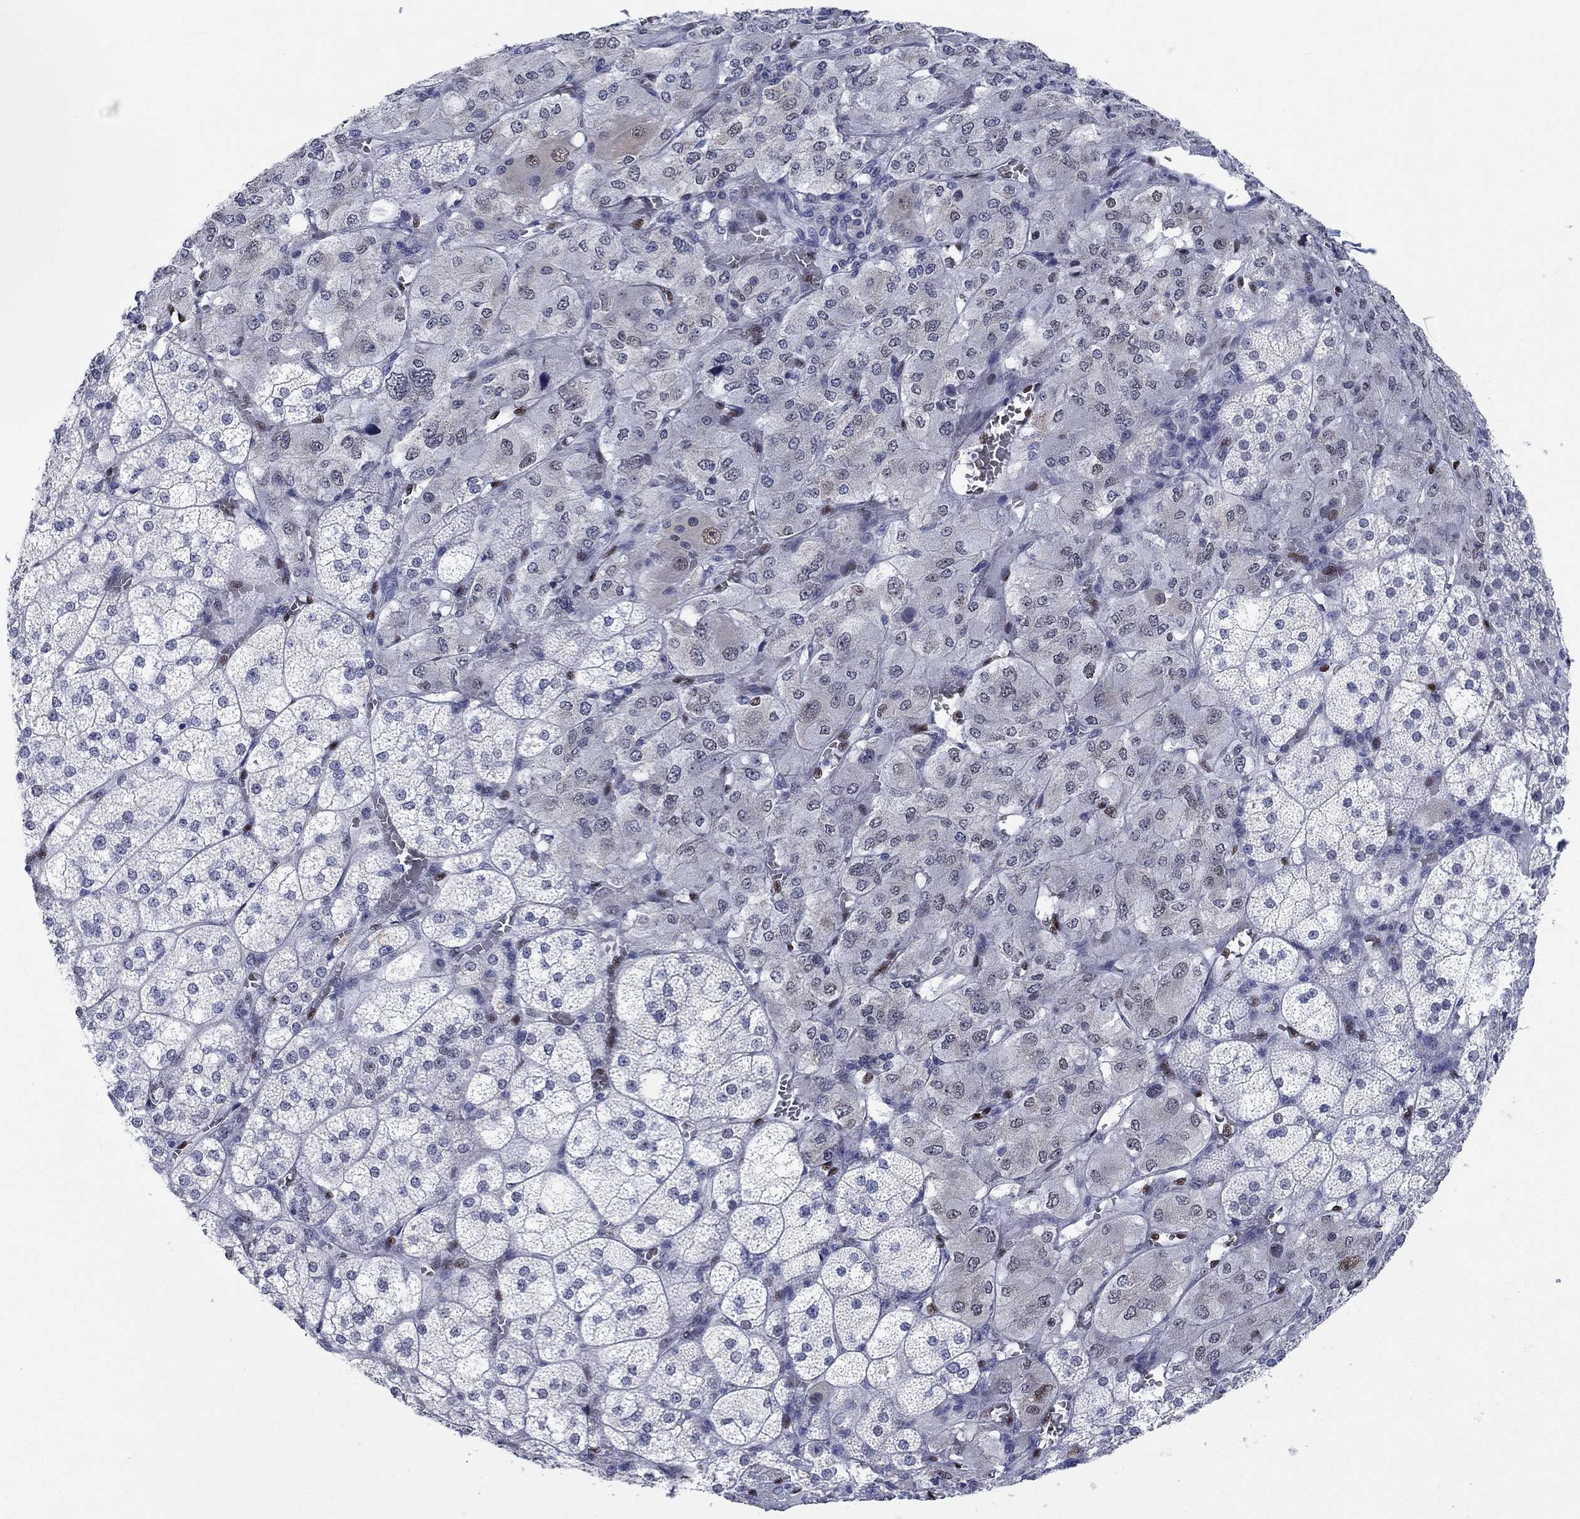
{"staining": {"intensity": "negative", "quantity": "none", "location": "none"}, "tissue": "adrenal gland", "cell_type": "Glandular cells", "image_type": "normal", "snomed": [{"axis": "morphology", "description": "Normal tissue, NOS"}, {"axis": "topography", "description": "Adrenal gland"}], "caption": "The image exhibits no staining of glandular cells in normal adrenal gland. (DAB (3,3'-diaminobenzidine) immunohistochemistry visualized using brightfield microscopy, high magnification).", "gene": "ZEB1", "patient": {"sex": "female", "age": 60}}